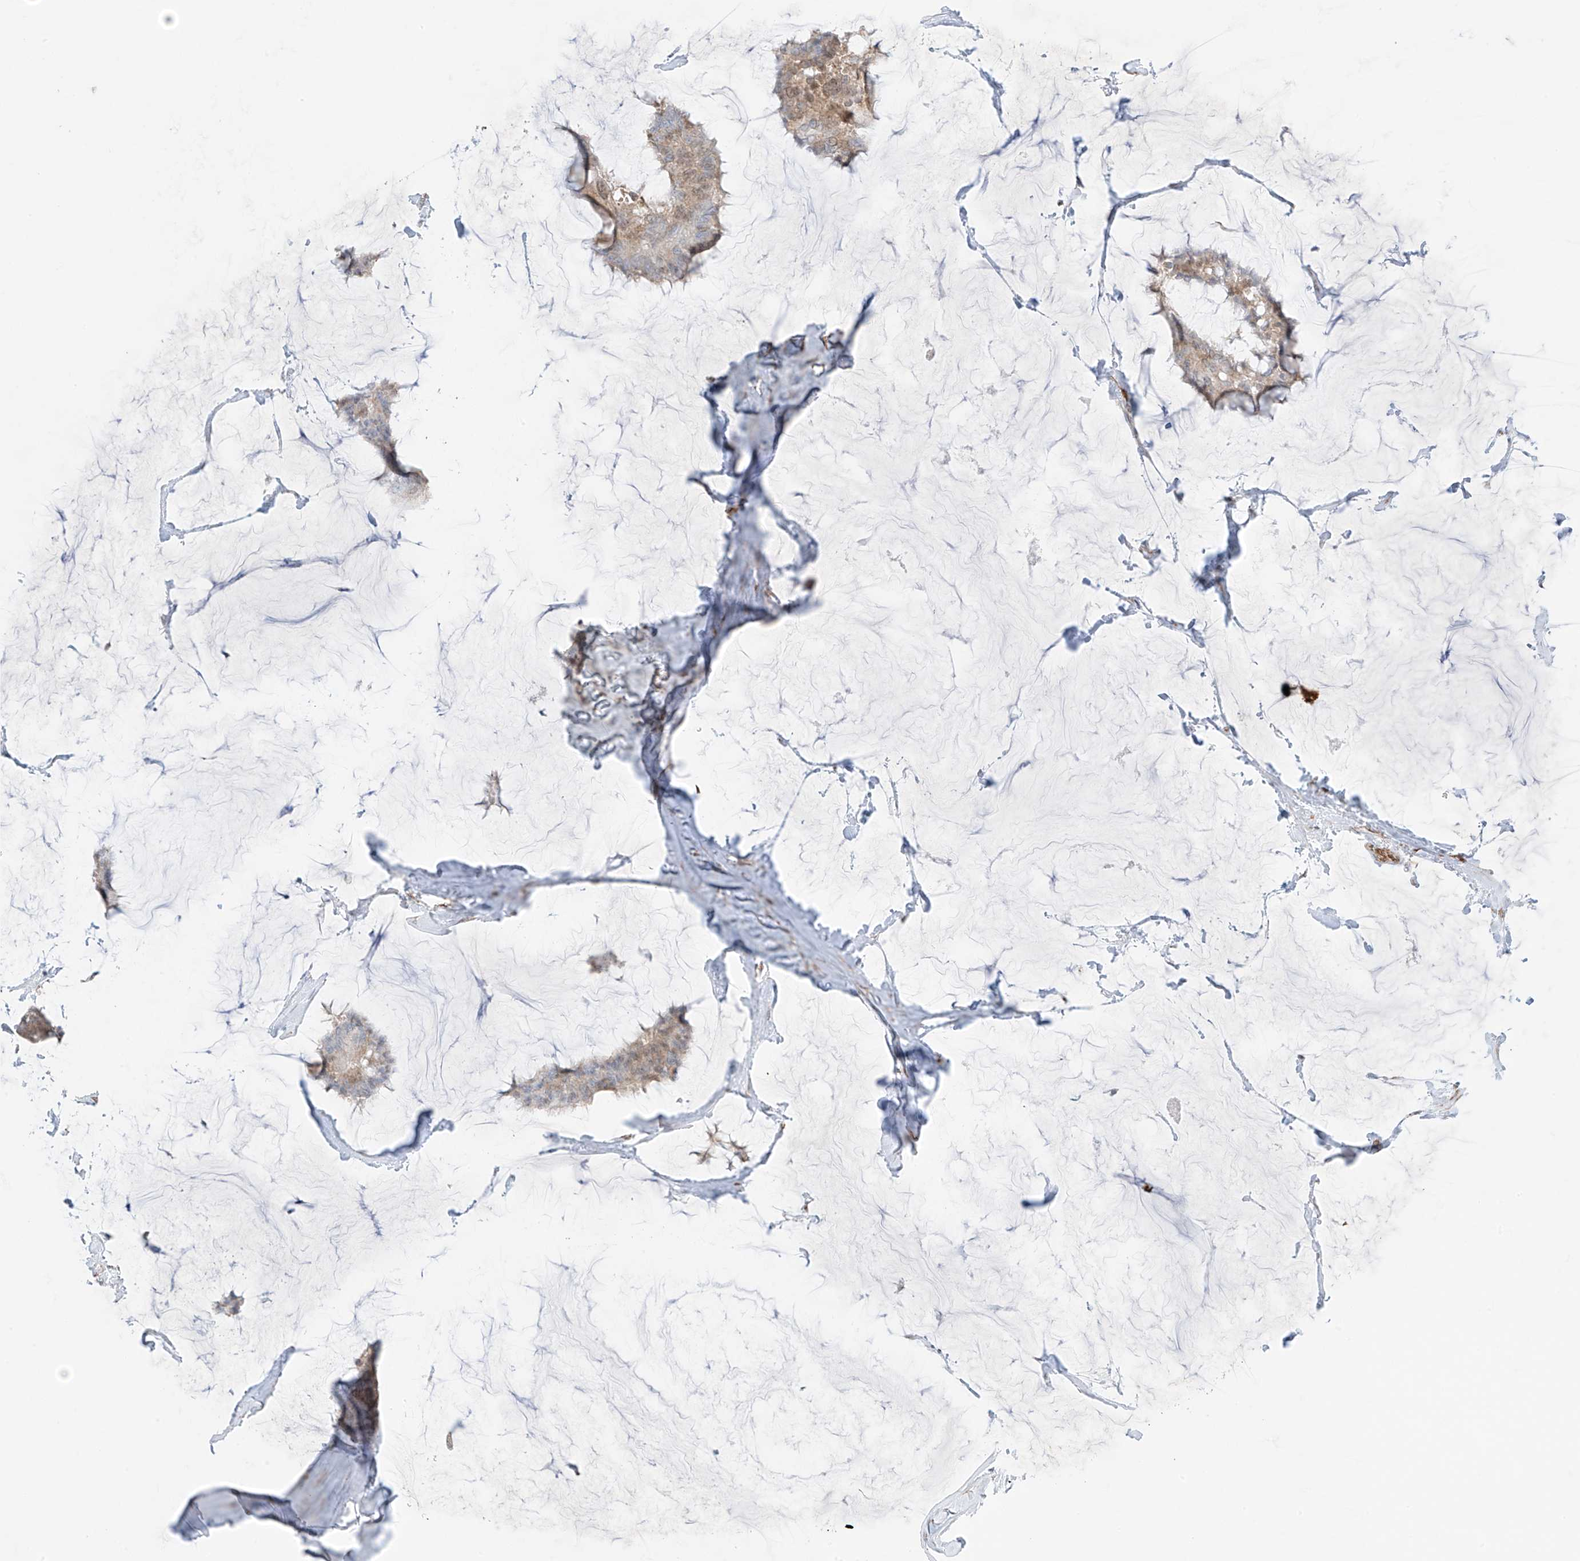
{"staining": {"intensity": "moderate", "quantity": "<25%", "location": "cytoplasmic/membranous"}, "tissue": "breast cancer", "cell_type": "Tumor cells", "image_type": "cancer", "snomed": [{"axis": "morphology", "description": "Duct carcinoma"}, {"axis": "topography", "description": "Breast"}], "caption": "The micrograph exhibits immunohistochemical staining of breast intraductal carcinoma. There is moderate cytoplasmic/membranous expression is seen in about <25% of tumor cells.", "gene": "TTLL5", "patient": {"sex": "female", "age": 93}}